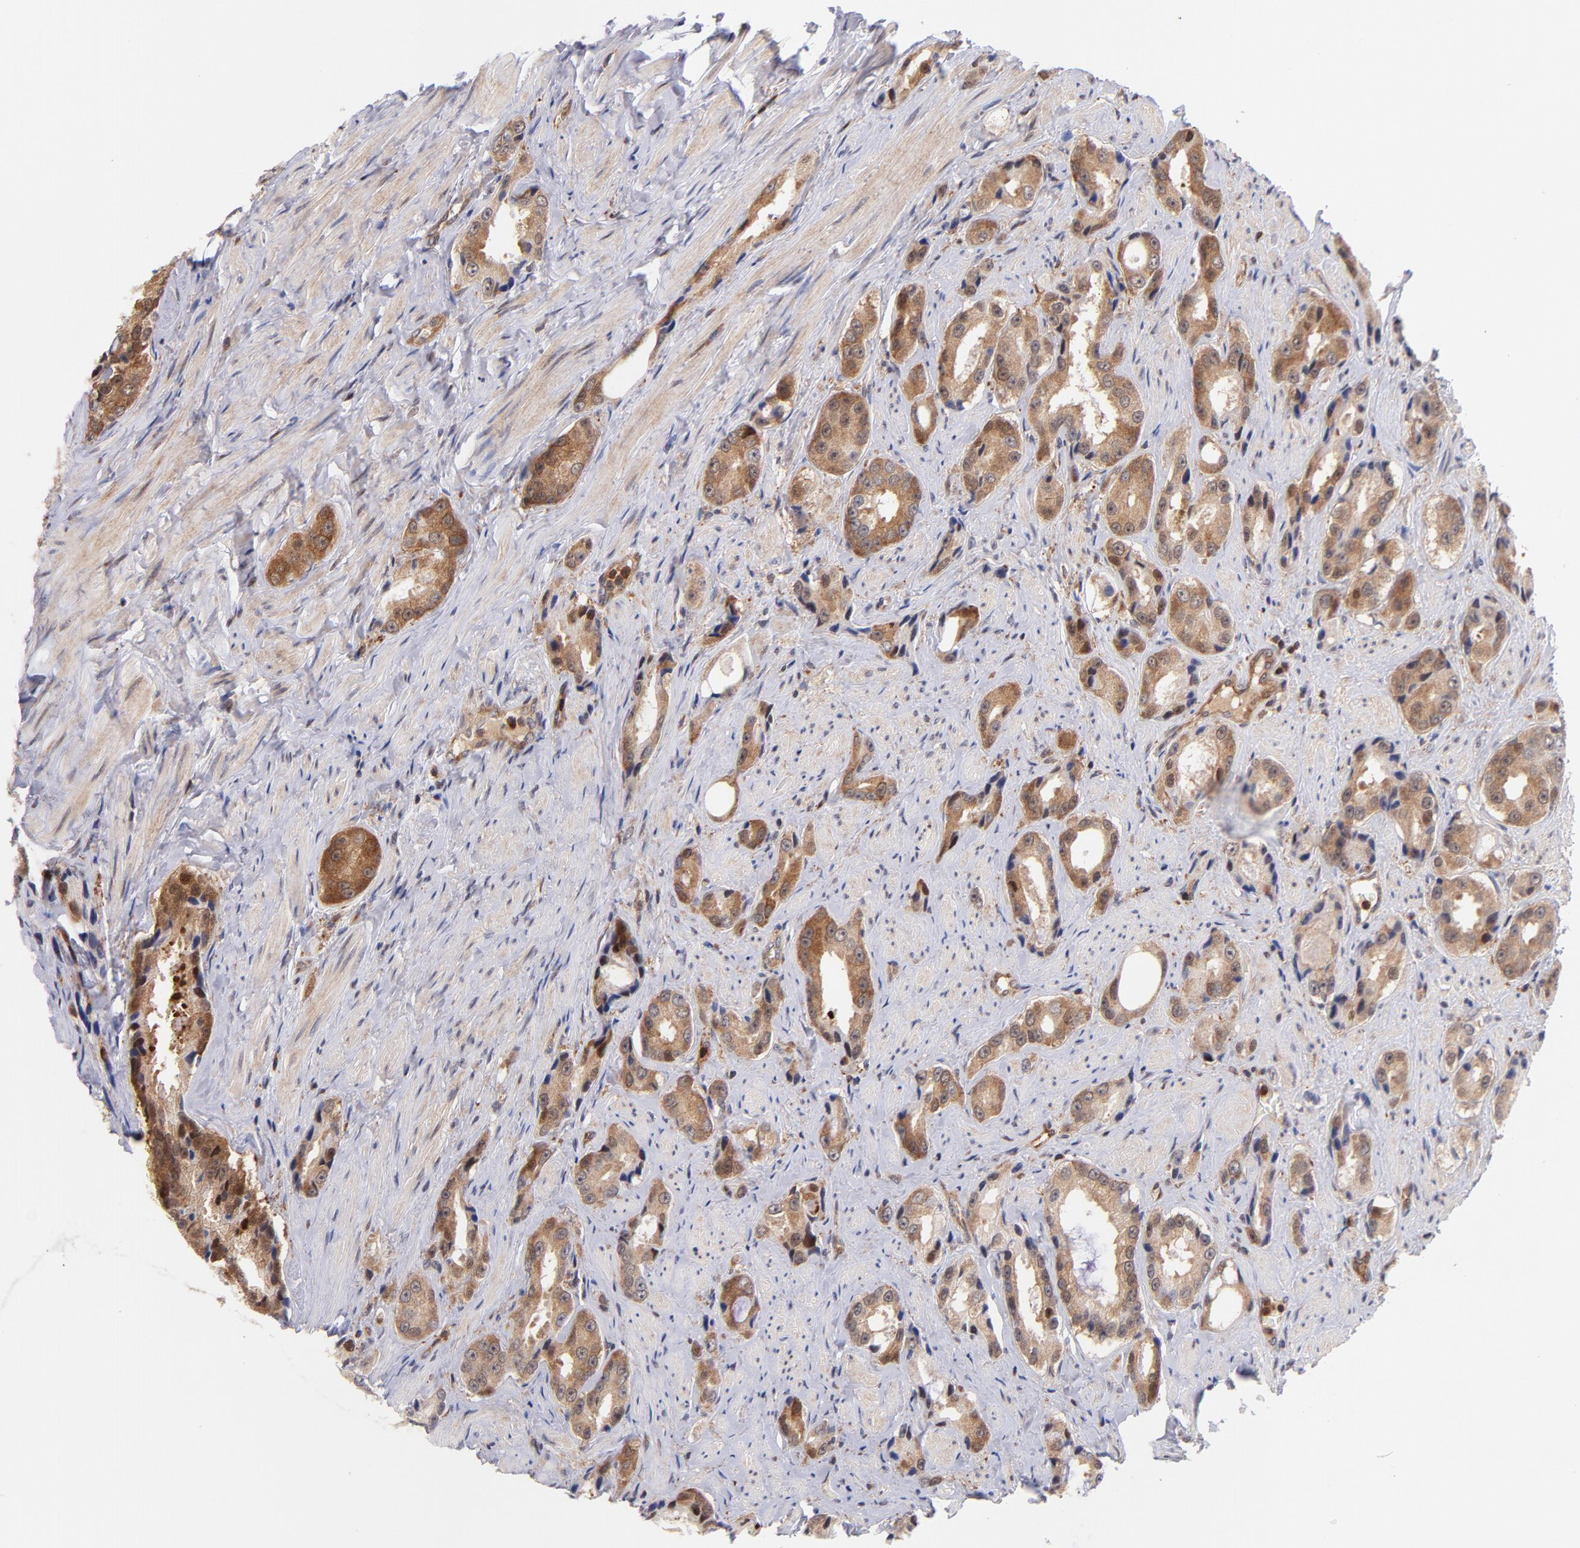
{"staining": {"intensity": "moderate", "quantity": ">75%", "location": "cytoplasmic/membranous,nuclear"}, "tissue": "prostate cancer", "cell_type": "Tumor cells", "image_type": "cancer", "snomed": [{"axis": "morphology", "description": "Adenocarcinoma, Medium grade"}, {"axis": "topography", "description": "Prostate"}], "caption": "Immunohistochemistry (IHC) (DAB) staining of medium-grade adenocarcinoma (prostate) demonstrates moderate cytoplasmic/membranous and nuclear protein expression in about >75% of tumor cells.", "gene": "YWHAB", "patient": {"sex": "male", "age": 60}}